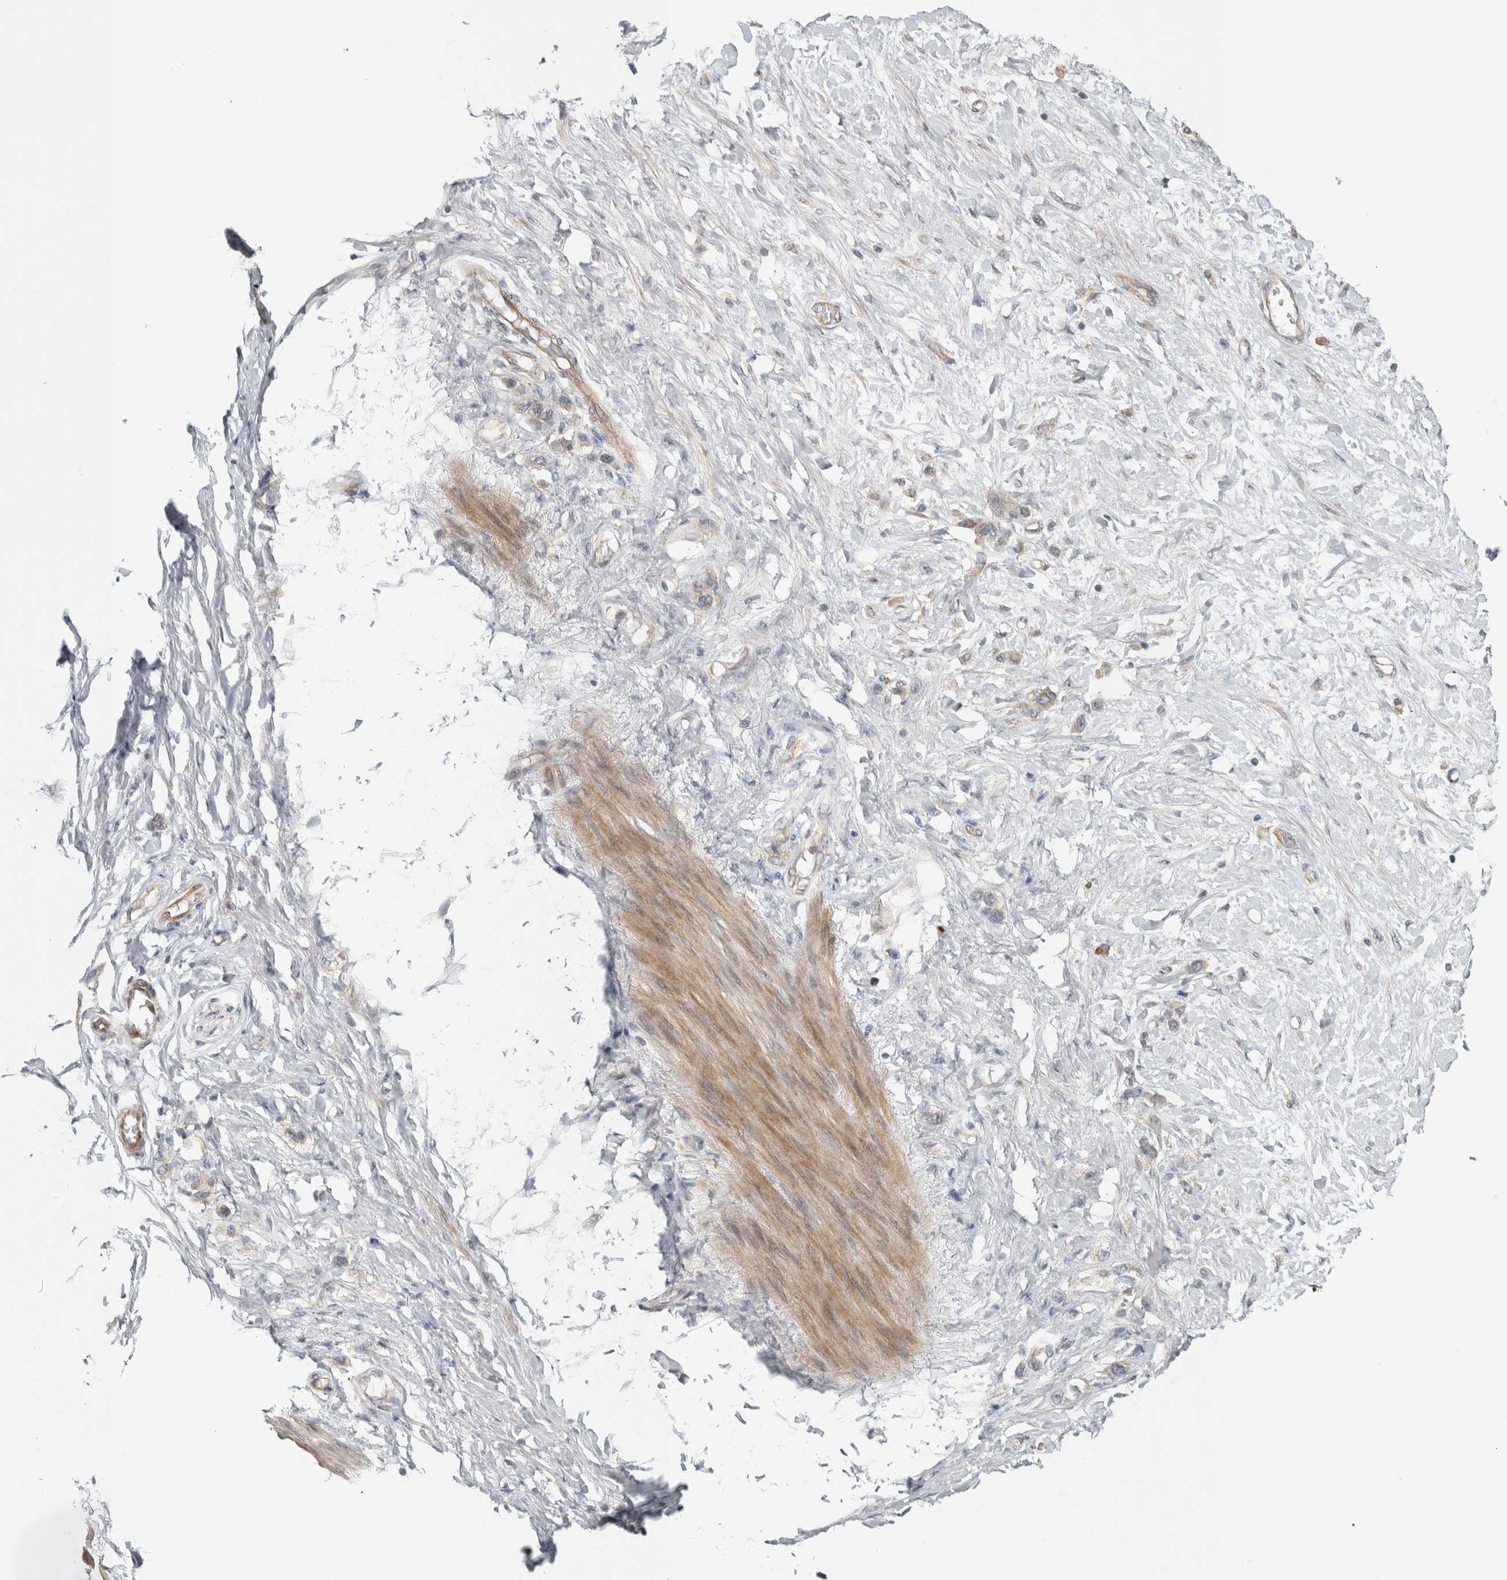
{"staining": {"intensity": "negative", "quantity": "none", "location": "none"}, "tissue": "stomach cancer", "cell_type": "Tumor cells", "image_type": "cancer", "snomed": [{"axis": "morphology", "description": "Adenocarcinoma, NOS"}, {"axis": "topography", "description": "Stomach"}], "caption": "An image of human stomach cancer is negative for staining in tumor cells.", "gene": "TBC1D31", "patient": {"sex": "female", "age": 65}}